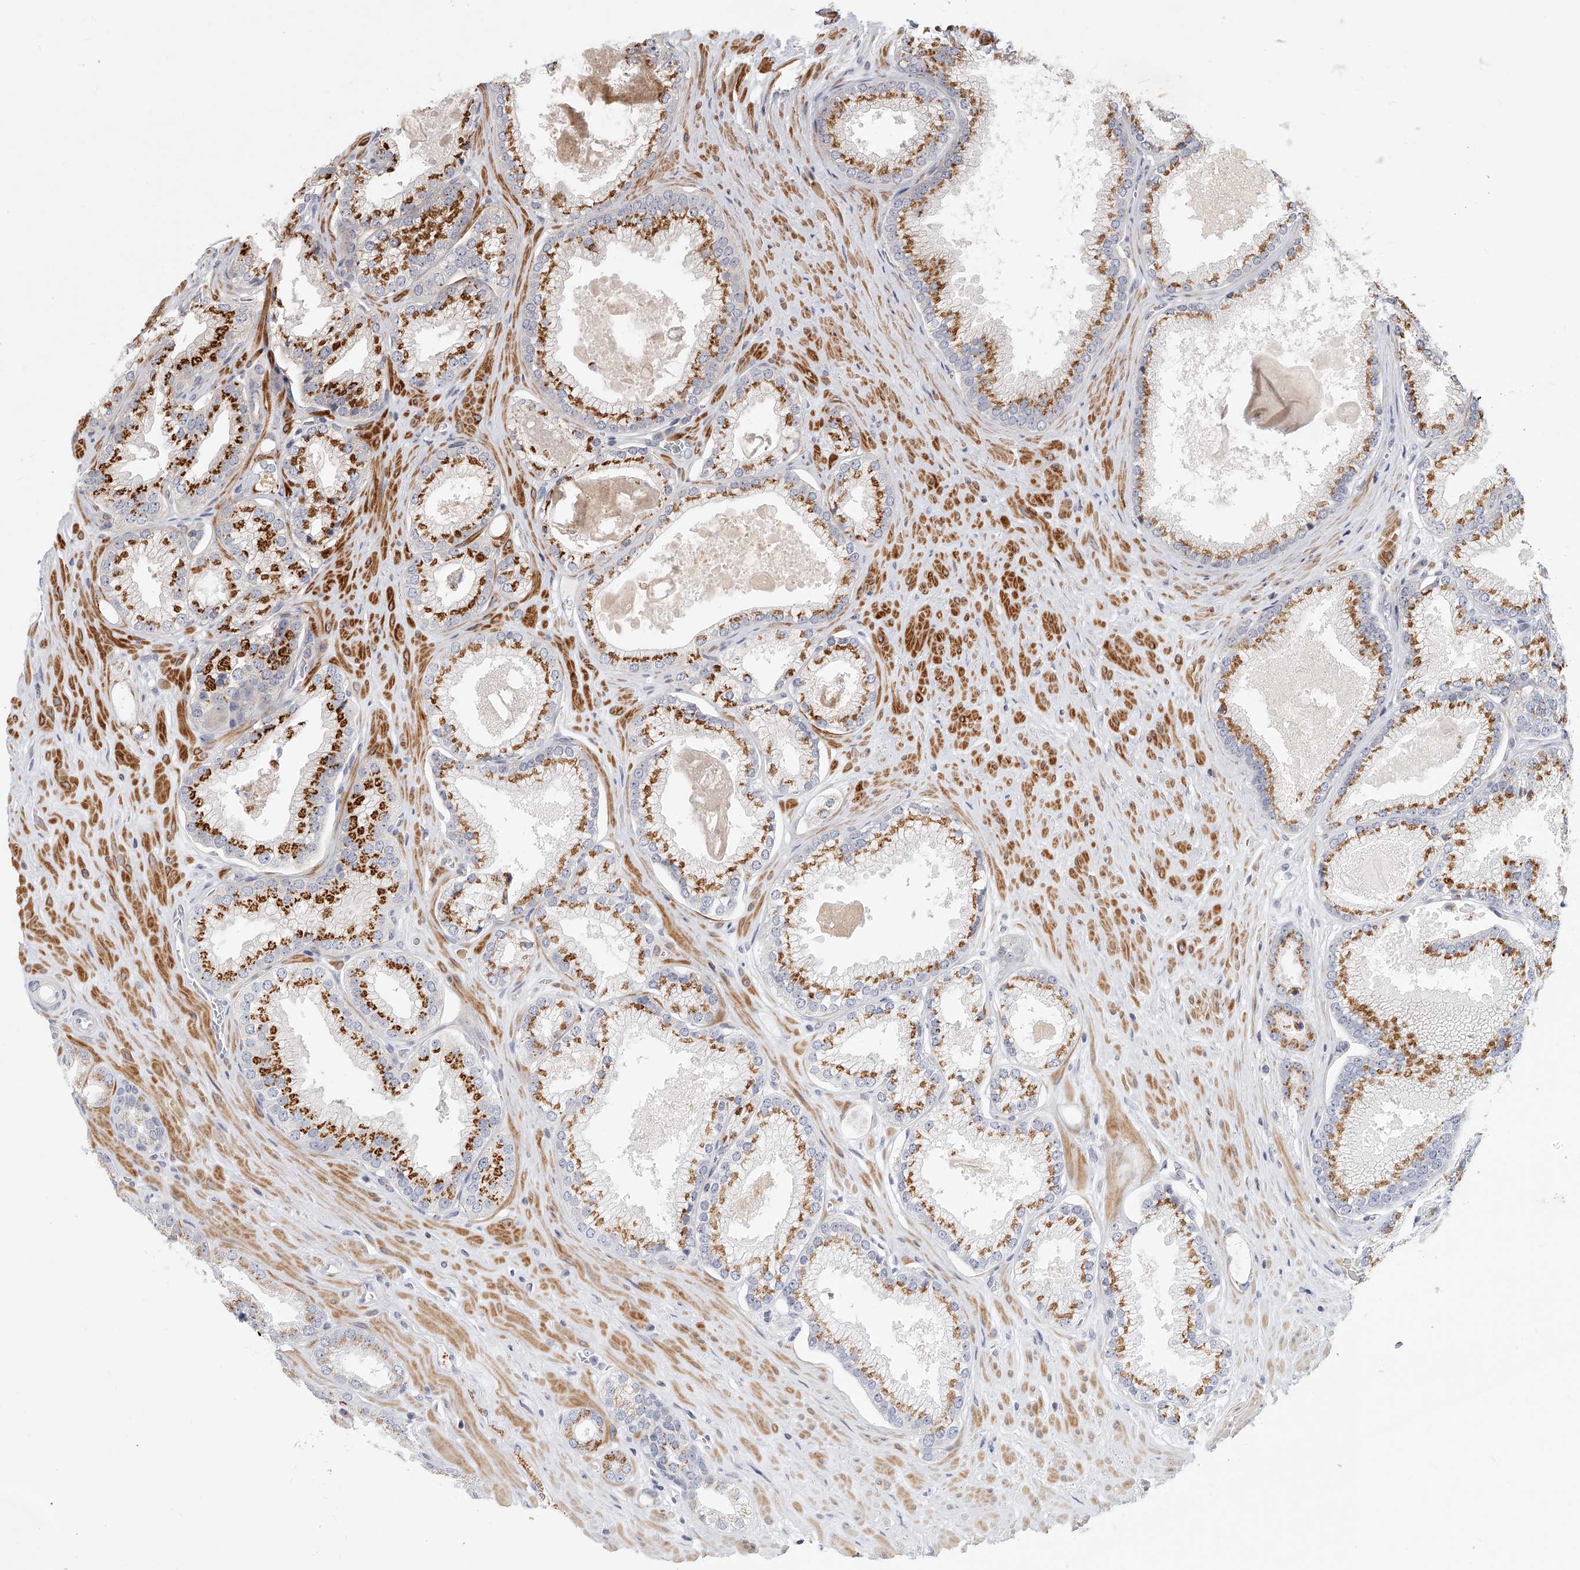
{"staining": {"intensity": "strong", "quantity": ">75%", "location": "cytoplasmic/membranous"}, "tissue": "prostate cancer", "cell_type": "Tumor cells", "image_type": "cancer", "snomed": [{"axis": "morphology", "description": "Adenocarcinoma, Low grade"}, {"axis": "topography", "description": "Prostate"}], "caption": "Approximately >75% of tumor cells in prostate cancer (low-grade adenocarcinoma) reveal strong cytoplasmic/membranous protein staining as visualized by brown immunohistochemical staining.", "gene": "SLC37A1", "patient": {"sex": "male", "age": 62}}